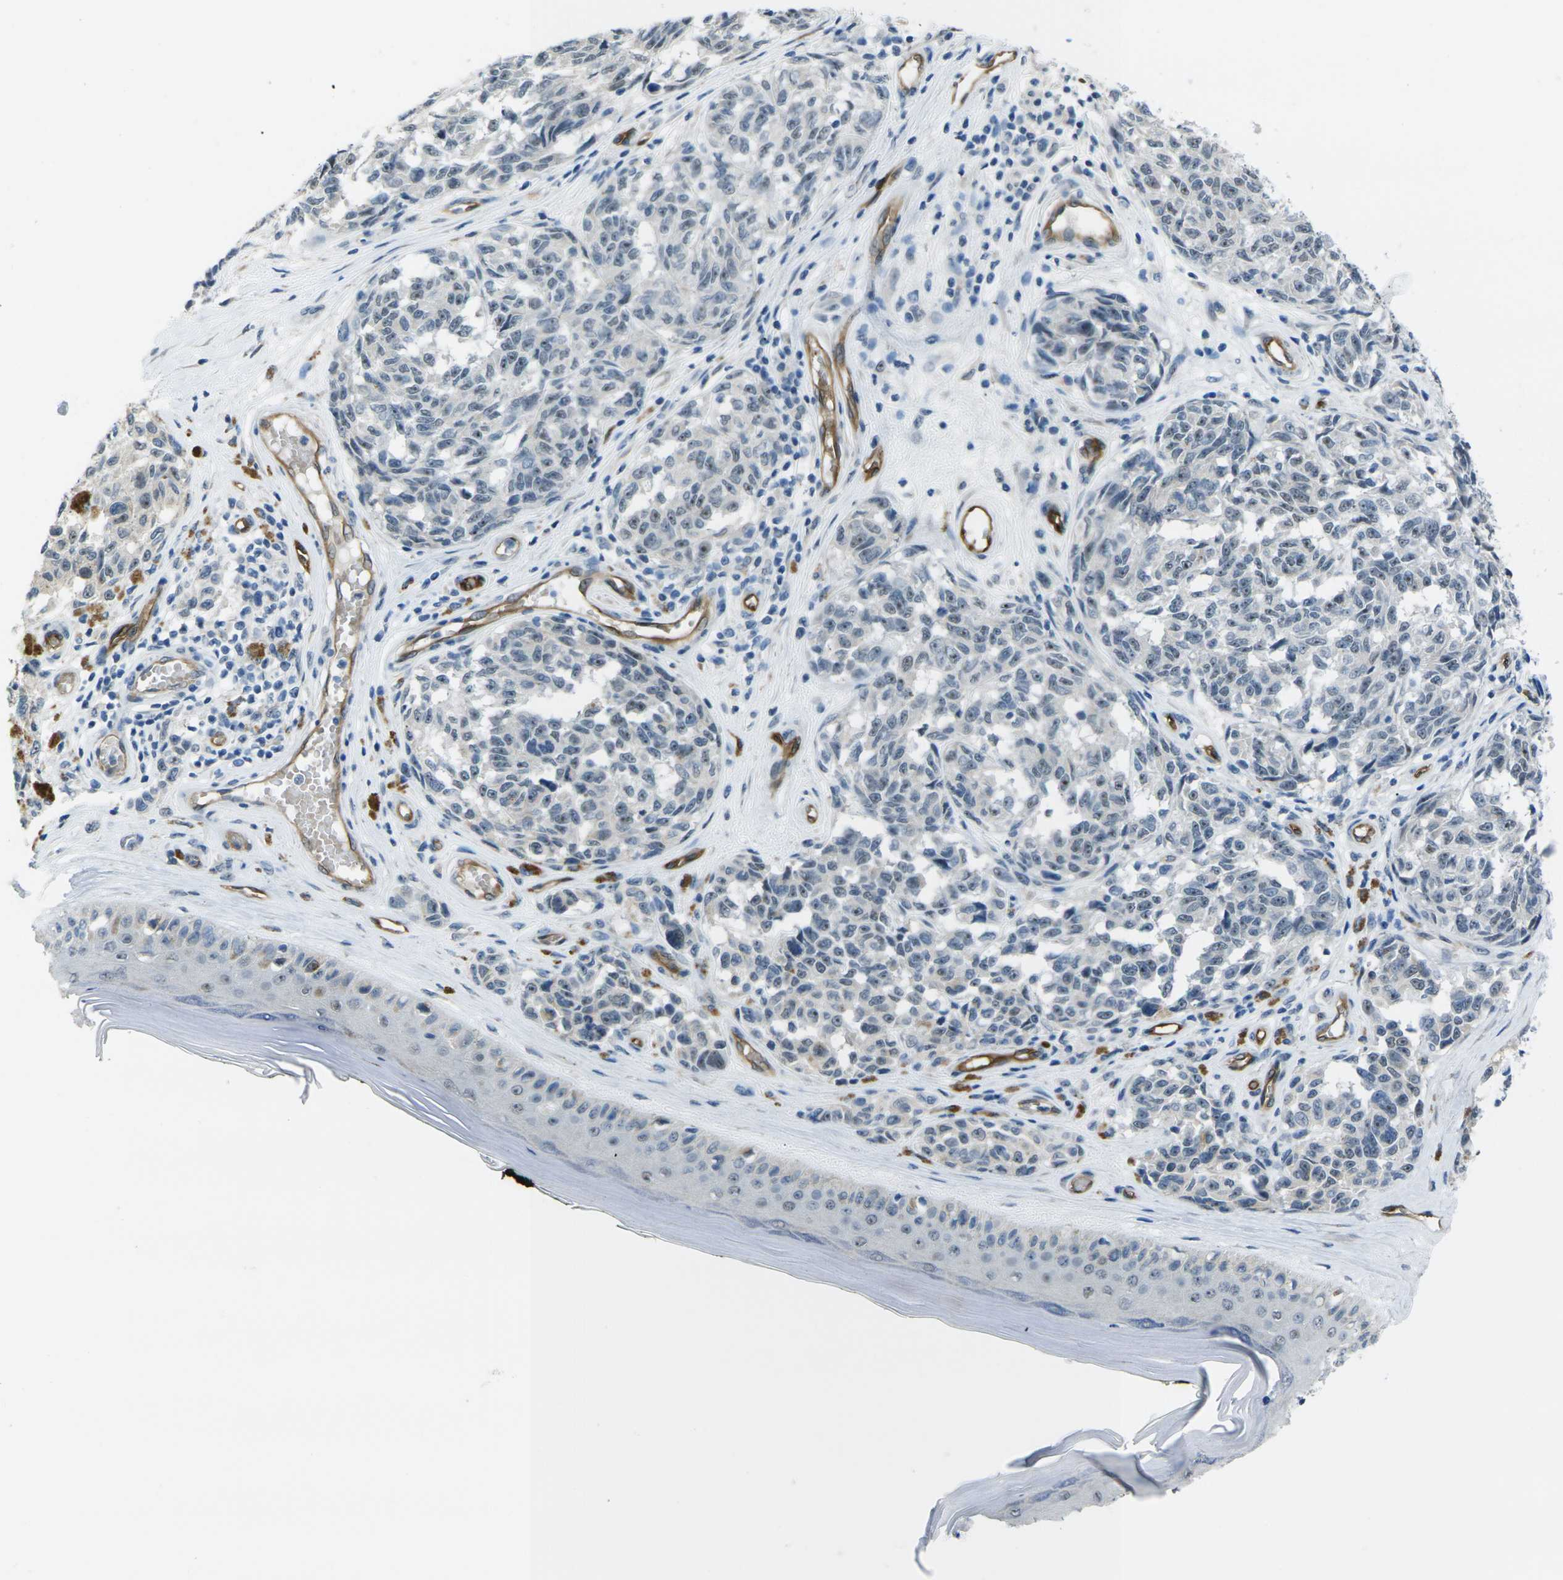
{"staining": {"intensity": "negative", "quantity": "none", "location": "none"}, "tissue": "melanoma", "cell_type": "Tumor cells", "image_type": "cancer", "snomed": [{"axis": "morphology", "description": "Malignant melanoma, NOS"}, {"axis": "topography", "description": "Skin"}], "caption": "The image exhibits no significant staining in tumor cells of melanoma. (Stains: DAB immunohistochemistry with hematoxylin counter stain, Microscopy: brightfield microscopy at high magnification).", "gene": "HSPA12B", "patient": {"sex": "female", "age": 64}}